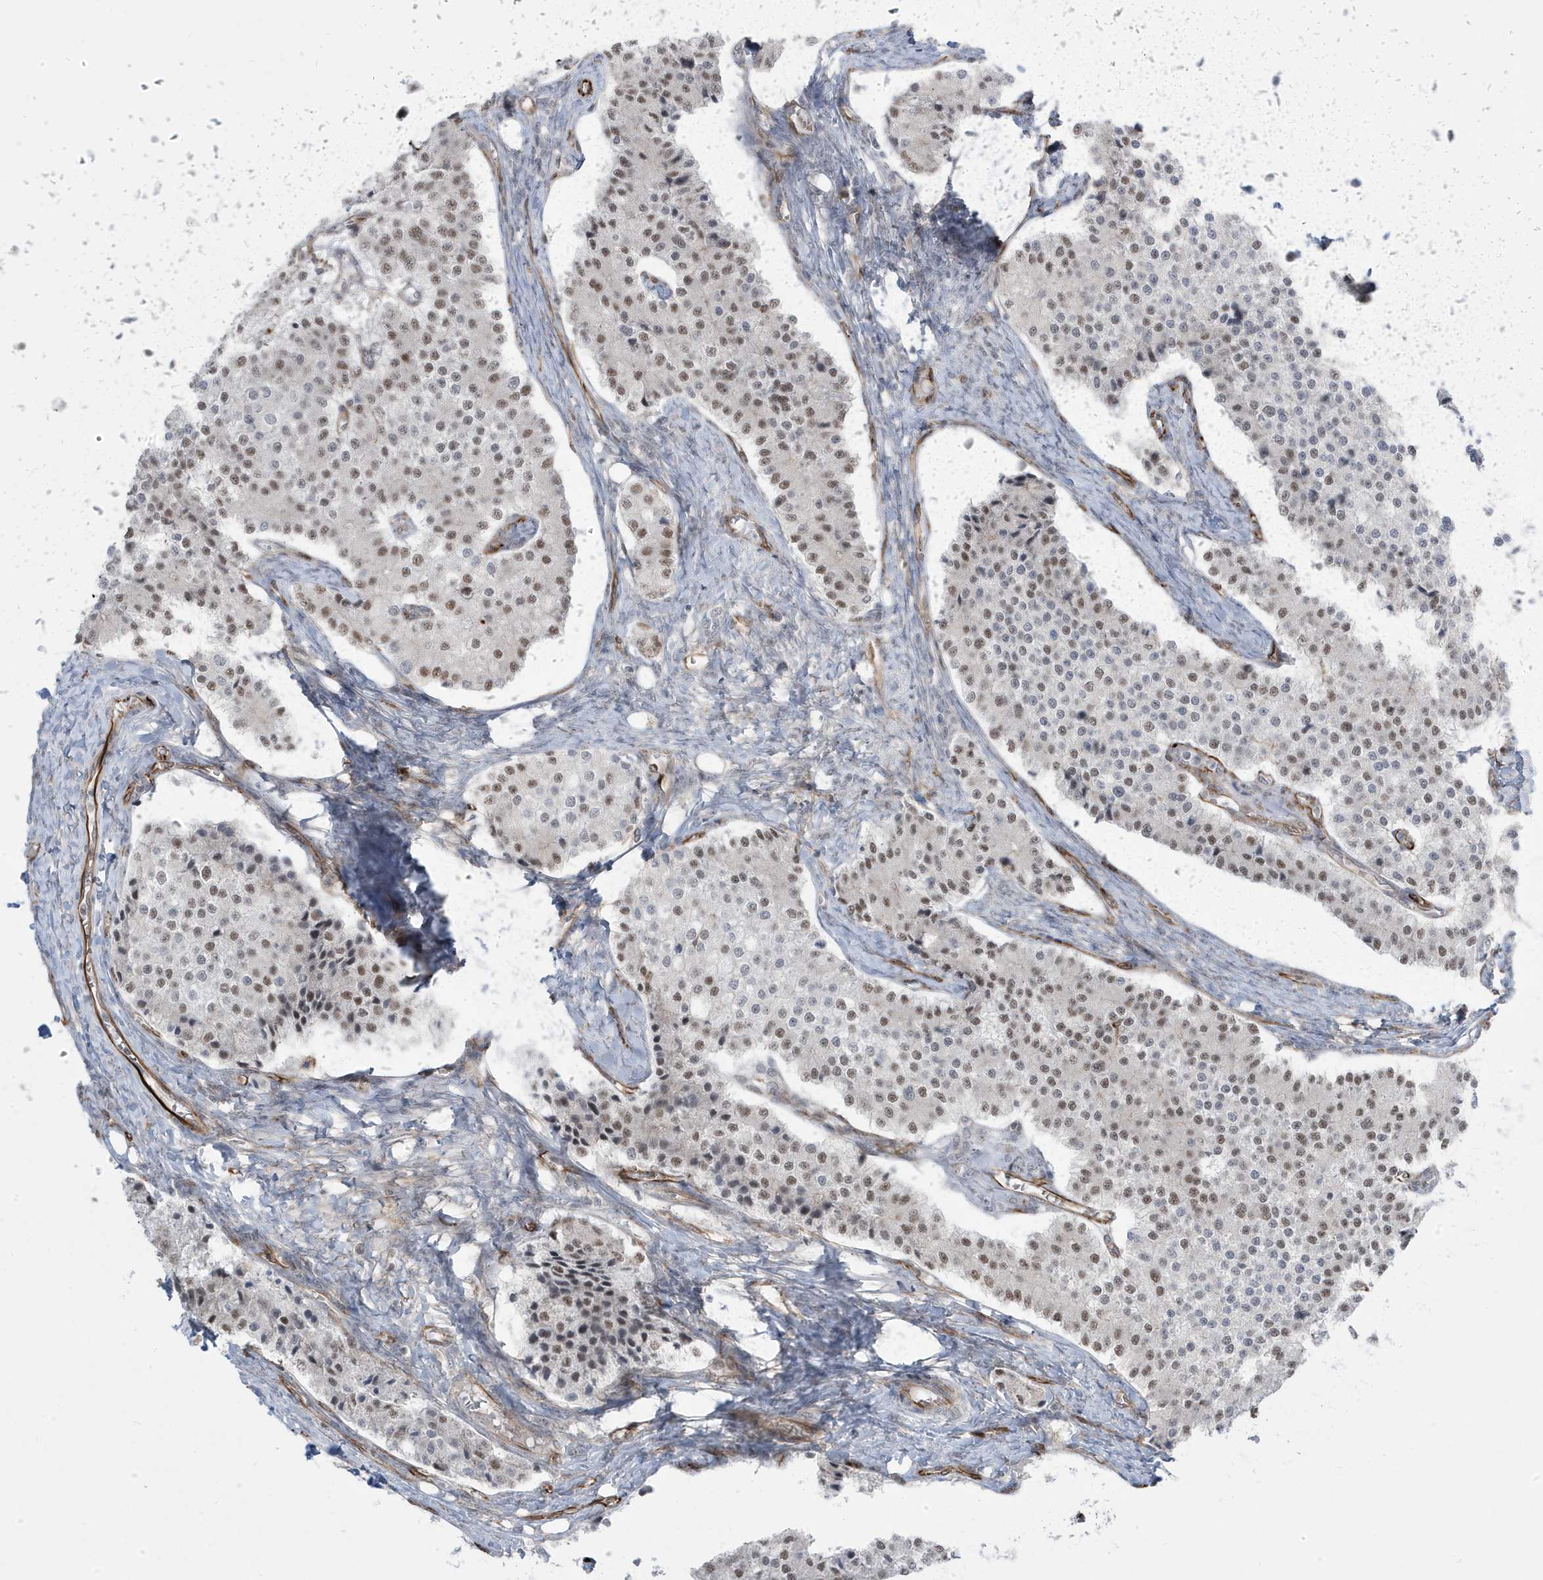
{"staining": {"intensity": "moderate", "quantity": ">75%", "location": "nuclear"}, "tissue": "carcinoid", "cell_type": "Tumor cells", "image_type": "cancer", "snomed": [{"axis": "morphology", "description": "Carcinoid, malignant, NOS"}, {"axis": "topography", "description": "Colon"}], "caption": "There is medium levels of moderate nuclear staining in tumor cells of malignant carcinoid, as demonstrated by immunohistochemical staining (brown color).", "gene": "ADAMTSL3", "patient": {"sex": "female", "age": 52}}